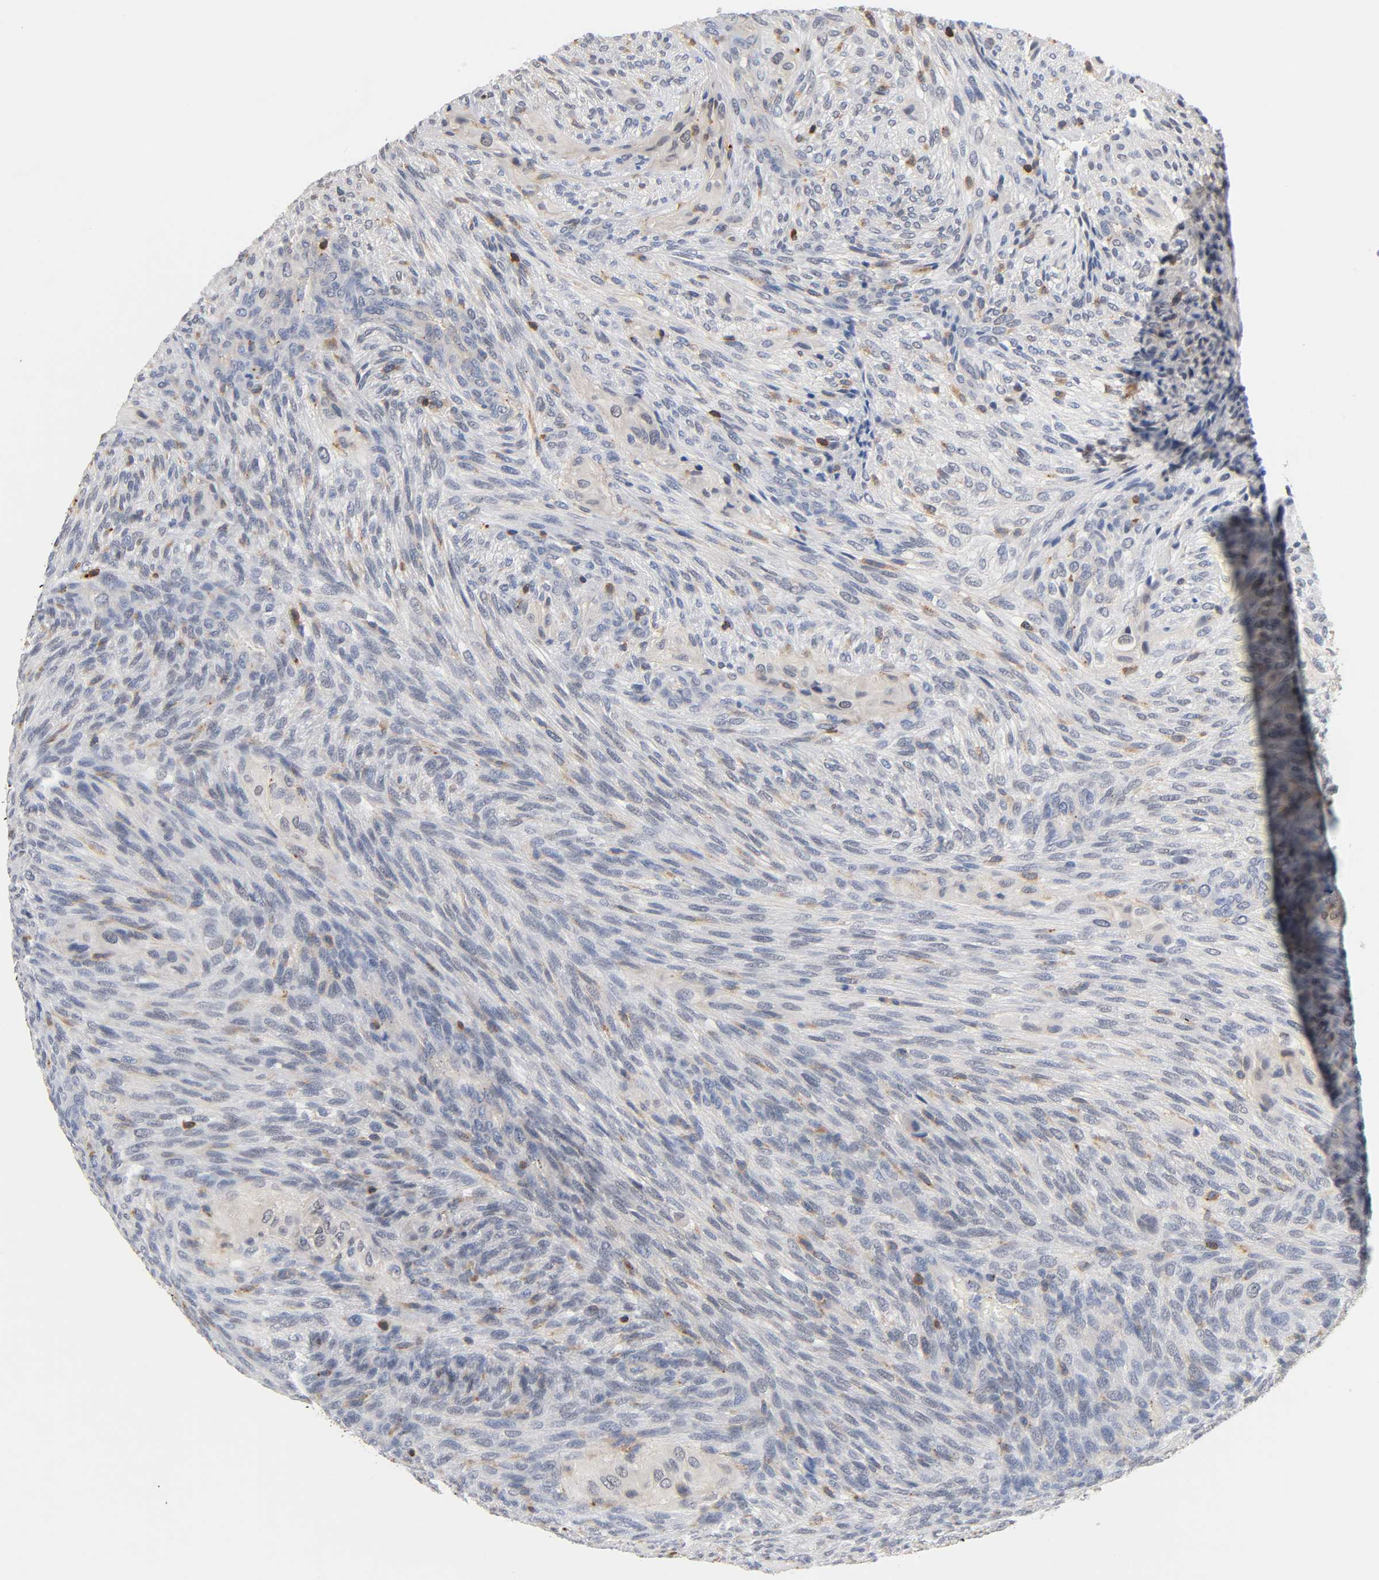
{"staining": {"intensity": "weak", "quantity": "<25%", "location": "cytoplasmic/membranous"}, "tissue": "glioma", "cell_type": "Tumor cells", "image_type": "cancer", "snomed": [{"axis": "morphology", "description": "Glioma, malignant, High grade"}, {"axis": "topography", "description": "Cerebral cortex"}], "caption": "Image shows no protein positivity in tumor cells of malignant glioma (high-grade) tissue. Nuclei are stained in blue.", "gene": "UCKL1", "patient": {"sex": "female", "age": 55}}